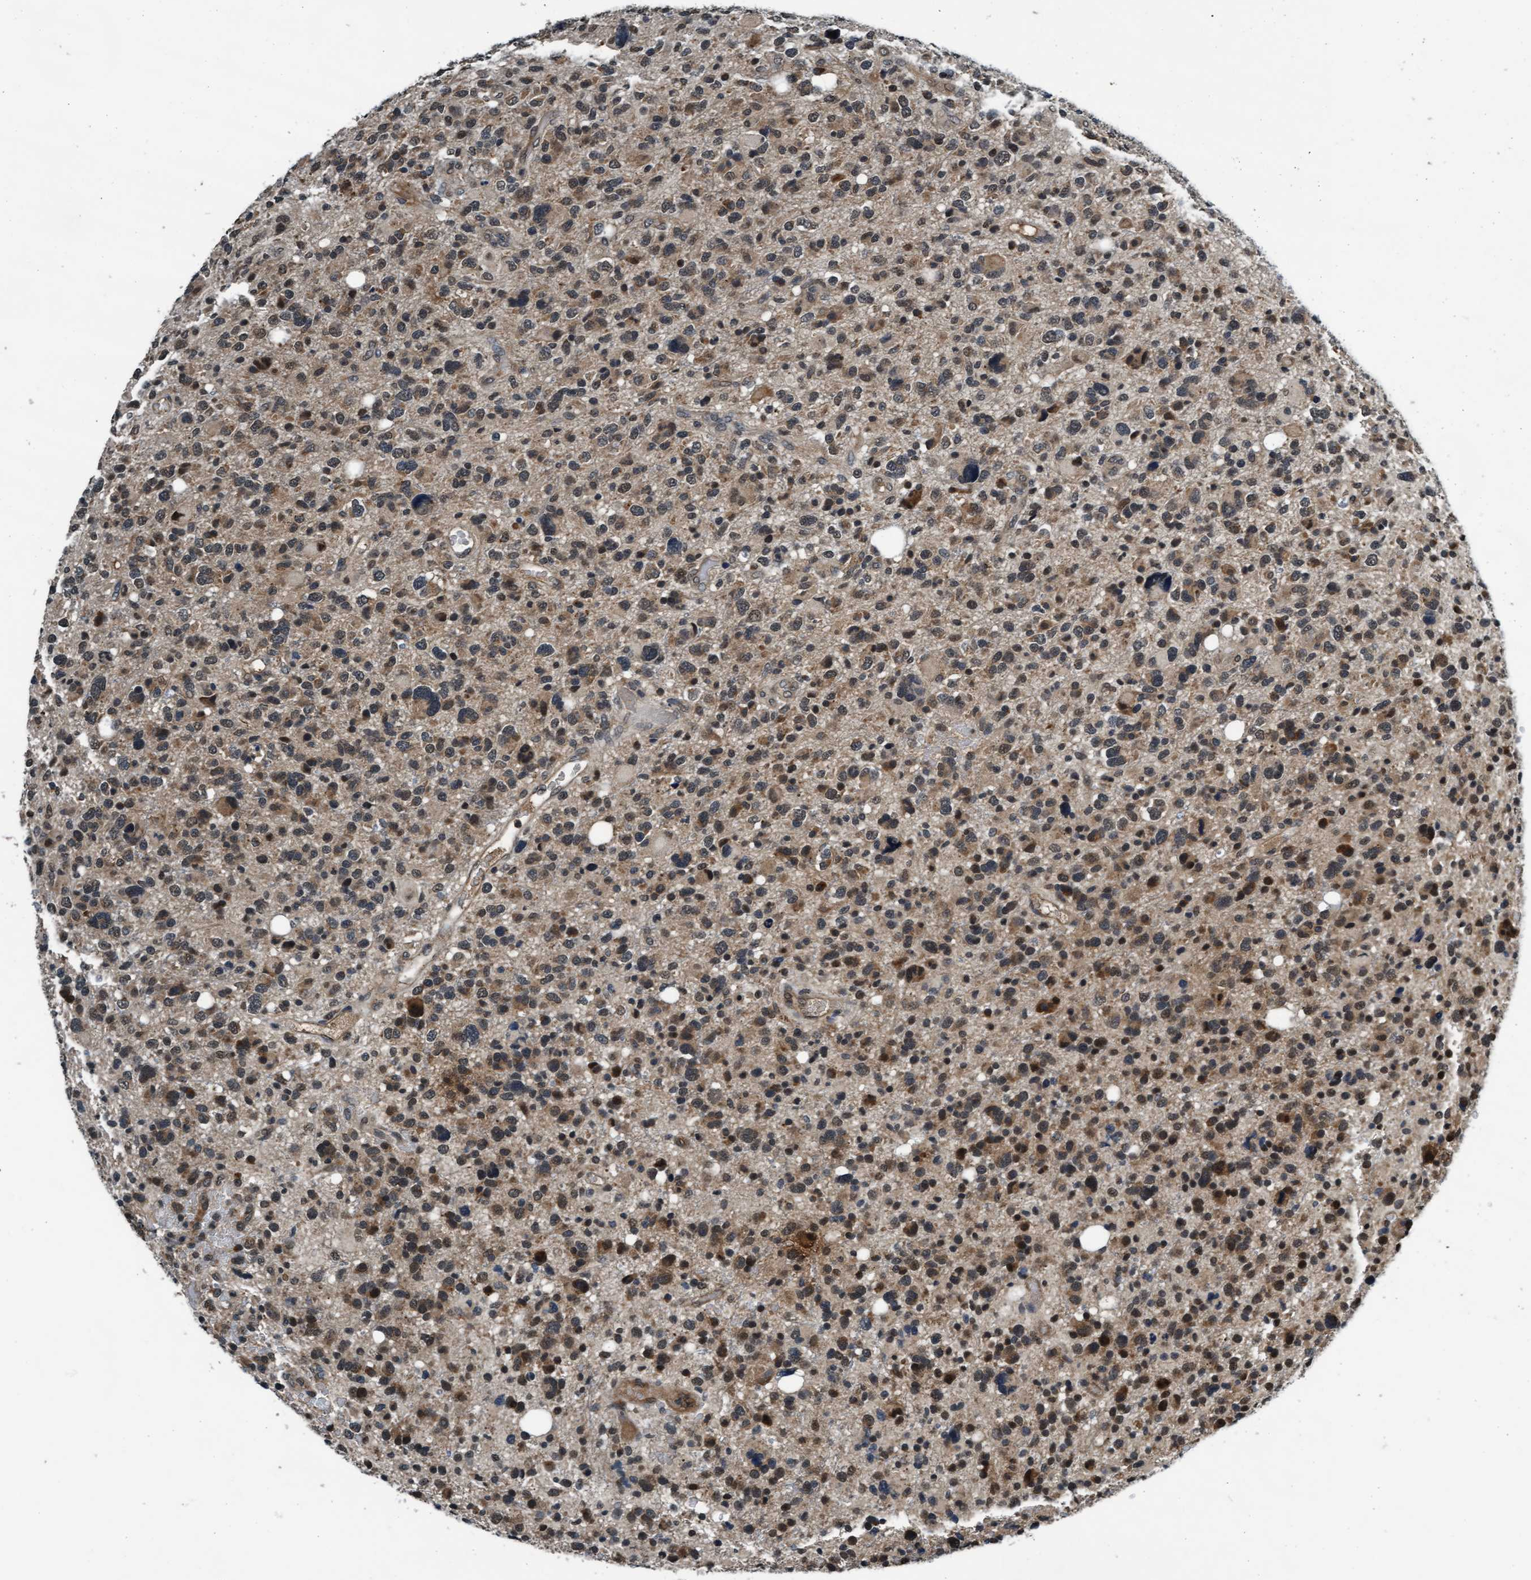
{"staining": {"intensity": "weak", "quantity": ">75%", "location": "cytoplasmic/membranous,nuclear"}, "tissue": "glioma", "cell_type": "Tumor cells", "image_type": "cancer", "snomed": [{"axis": "morphology", "description": "Glioma, malignant, High grade"}, {"axis": "topography", "description": "Brain"}], "caption": "Human malignant glioma (high-grade) stained with a protein marker displays weak staining in tumor cells.", "gene": "WASF1", "patient": {"sex": "male", "age": 48}}